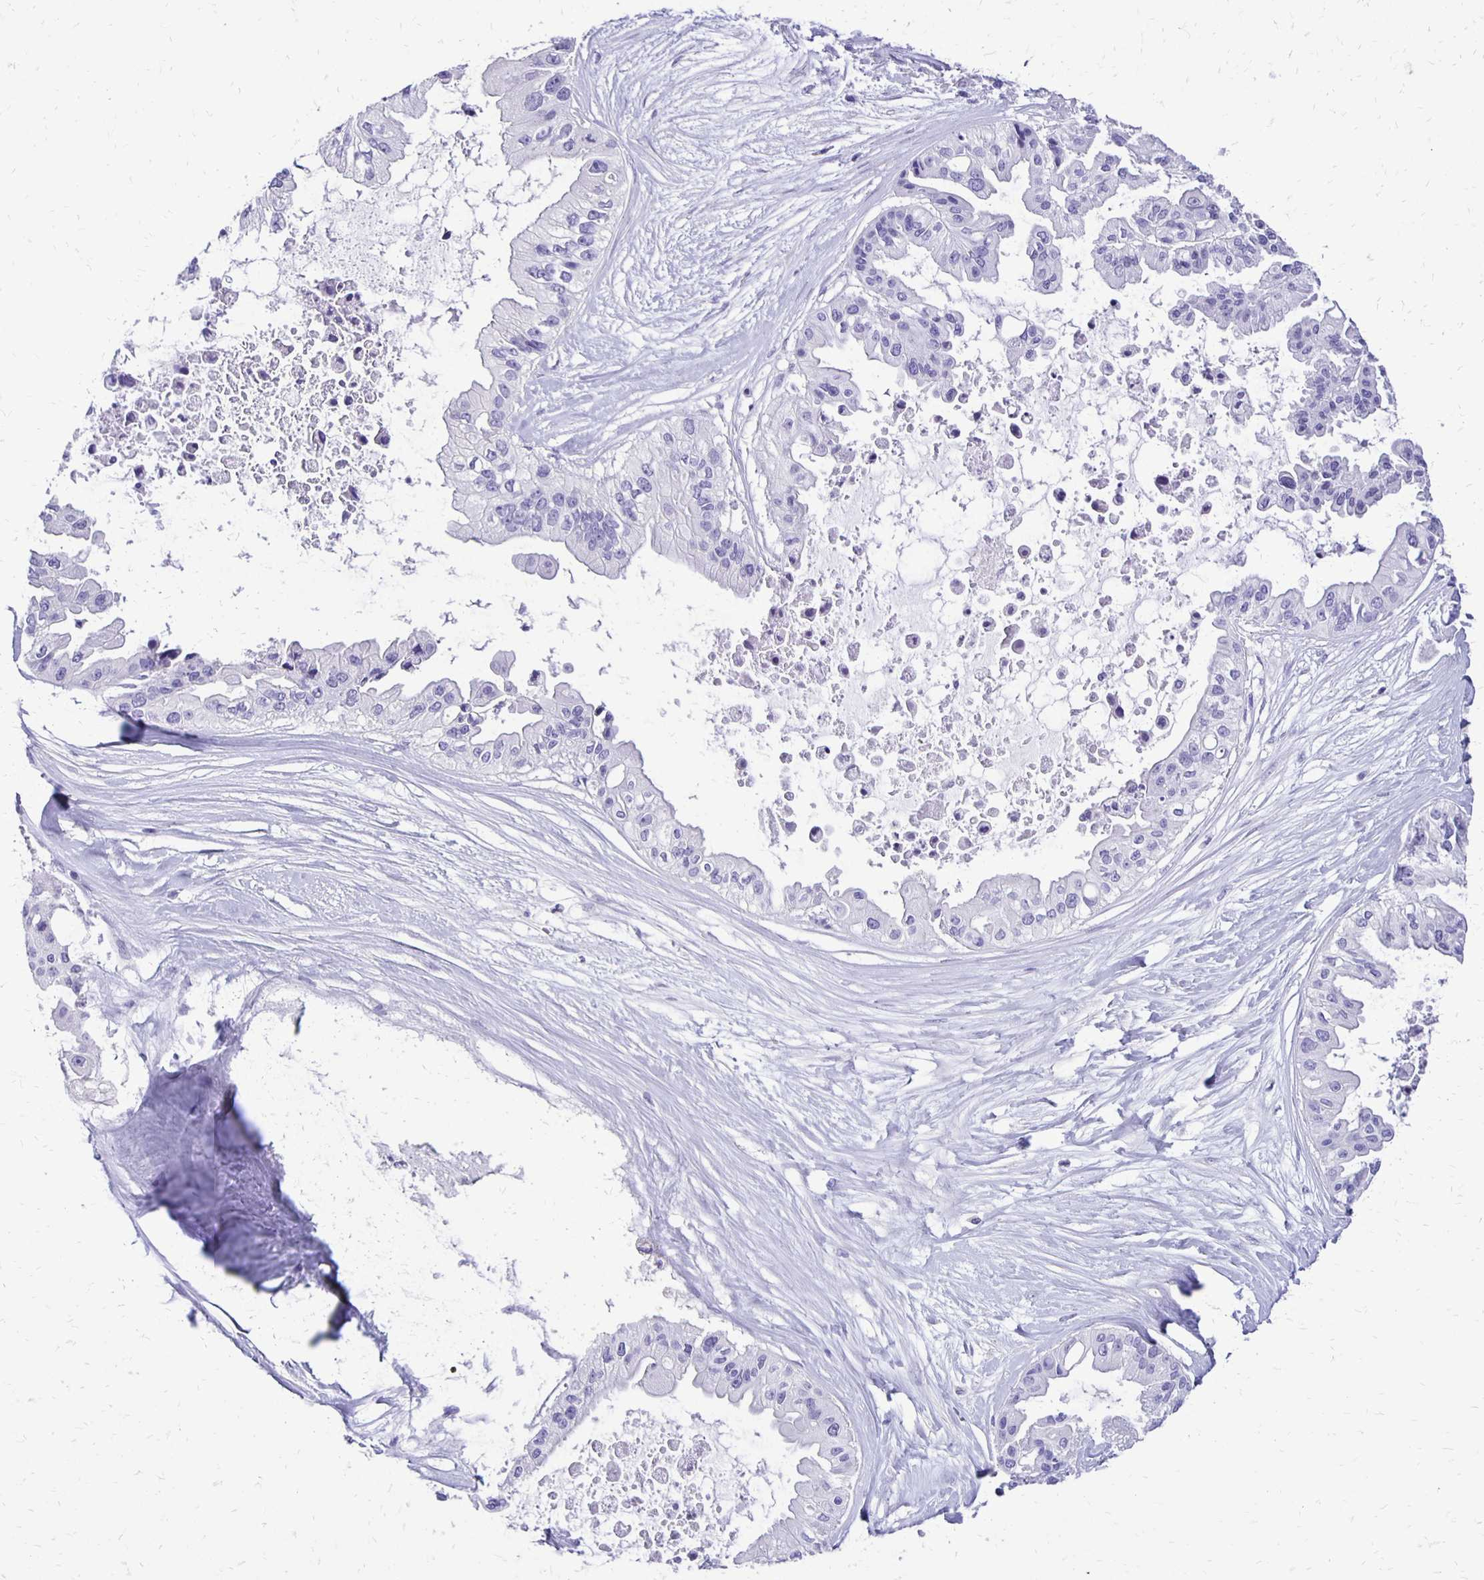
{"staining": {"intensity": "negative", "quantity": "none", "location": "none"}, "tissue": "ovarian cancer", "cell_type": "Tumor cells", "image_type": "cancer", "snomed": [{"axis": "morphology", "description": "Cystadenocarcinoma, serous, NOS"}, {"axis": "topography", "description": "Ovary"}], "caption": "Immunohistochemistry photomicrograph of ovarian serous cystadenocarcinoma stained for a protein (brown), which demonstrates no positivity in tumor cells.", "gene": "ANKRD45", "patient": {"sex": "female", "age": 56}}